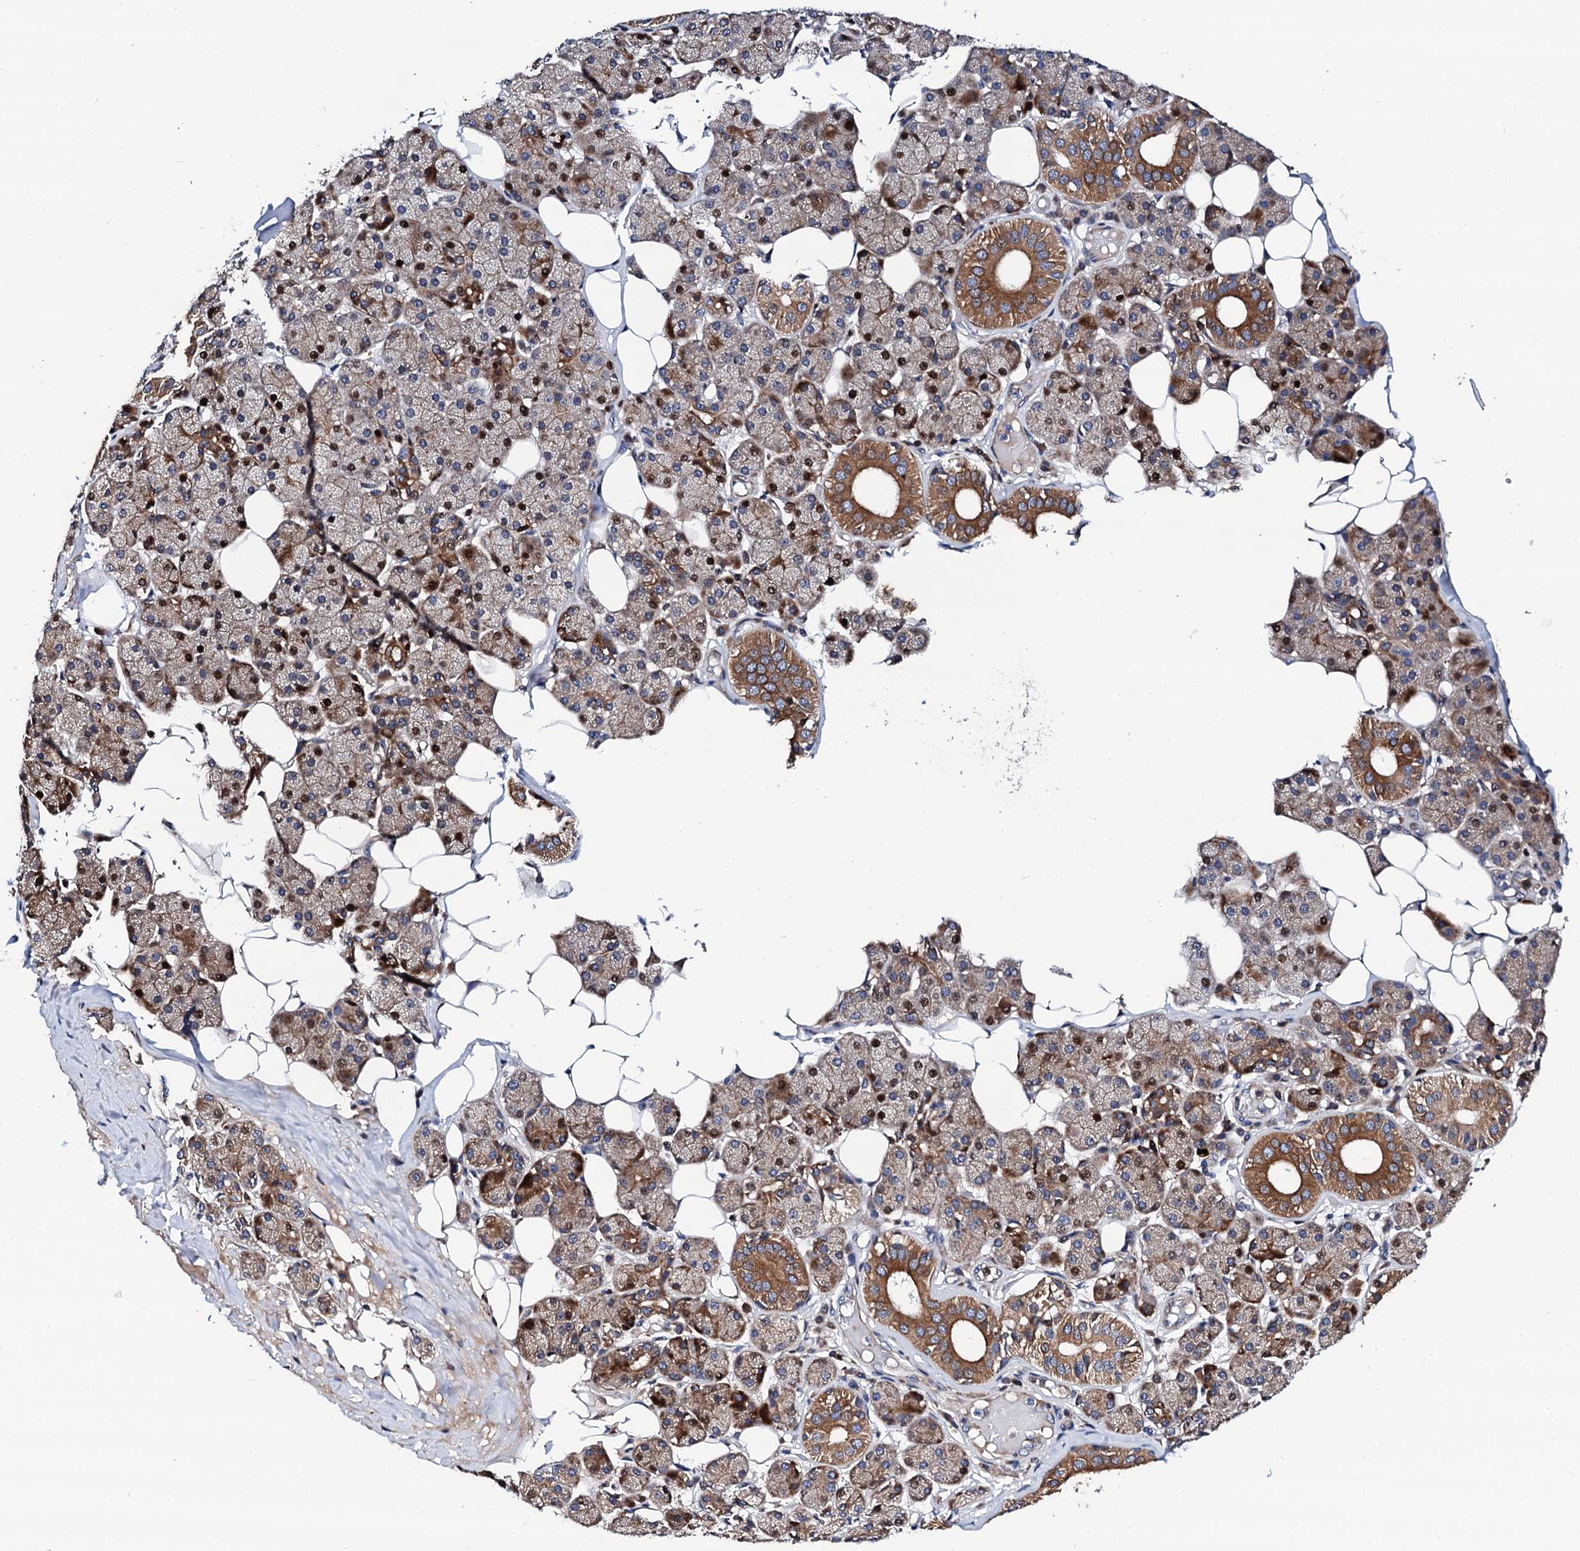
{"staining": {"intensity": "moderate", "quantity": ">75%", "location": "cytoplasmic/membranous,nuclear"}, "tissue": "salivary gland", "cell_type": "Glandular cells", "image_type": "normal", "snomed": [{"axis": "morphology", "description": "Normal tissue, NOS"}, {"axis": "topography", "description": "Salivary gland"}], "caption": "IHC (DAB) staining of unremarkable human salivary gland reveals moderate cytoplasmic/membranous,nuclear protein staining in about >75% of glandular cells. (DAB (3,3'-diaminobenzidine) = brown stain, brightfield microscopy at high magnification).", "gene": "COG4", "patient": {"sex": "female", "age": 33}}